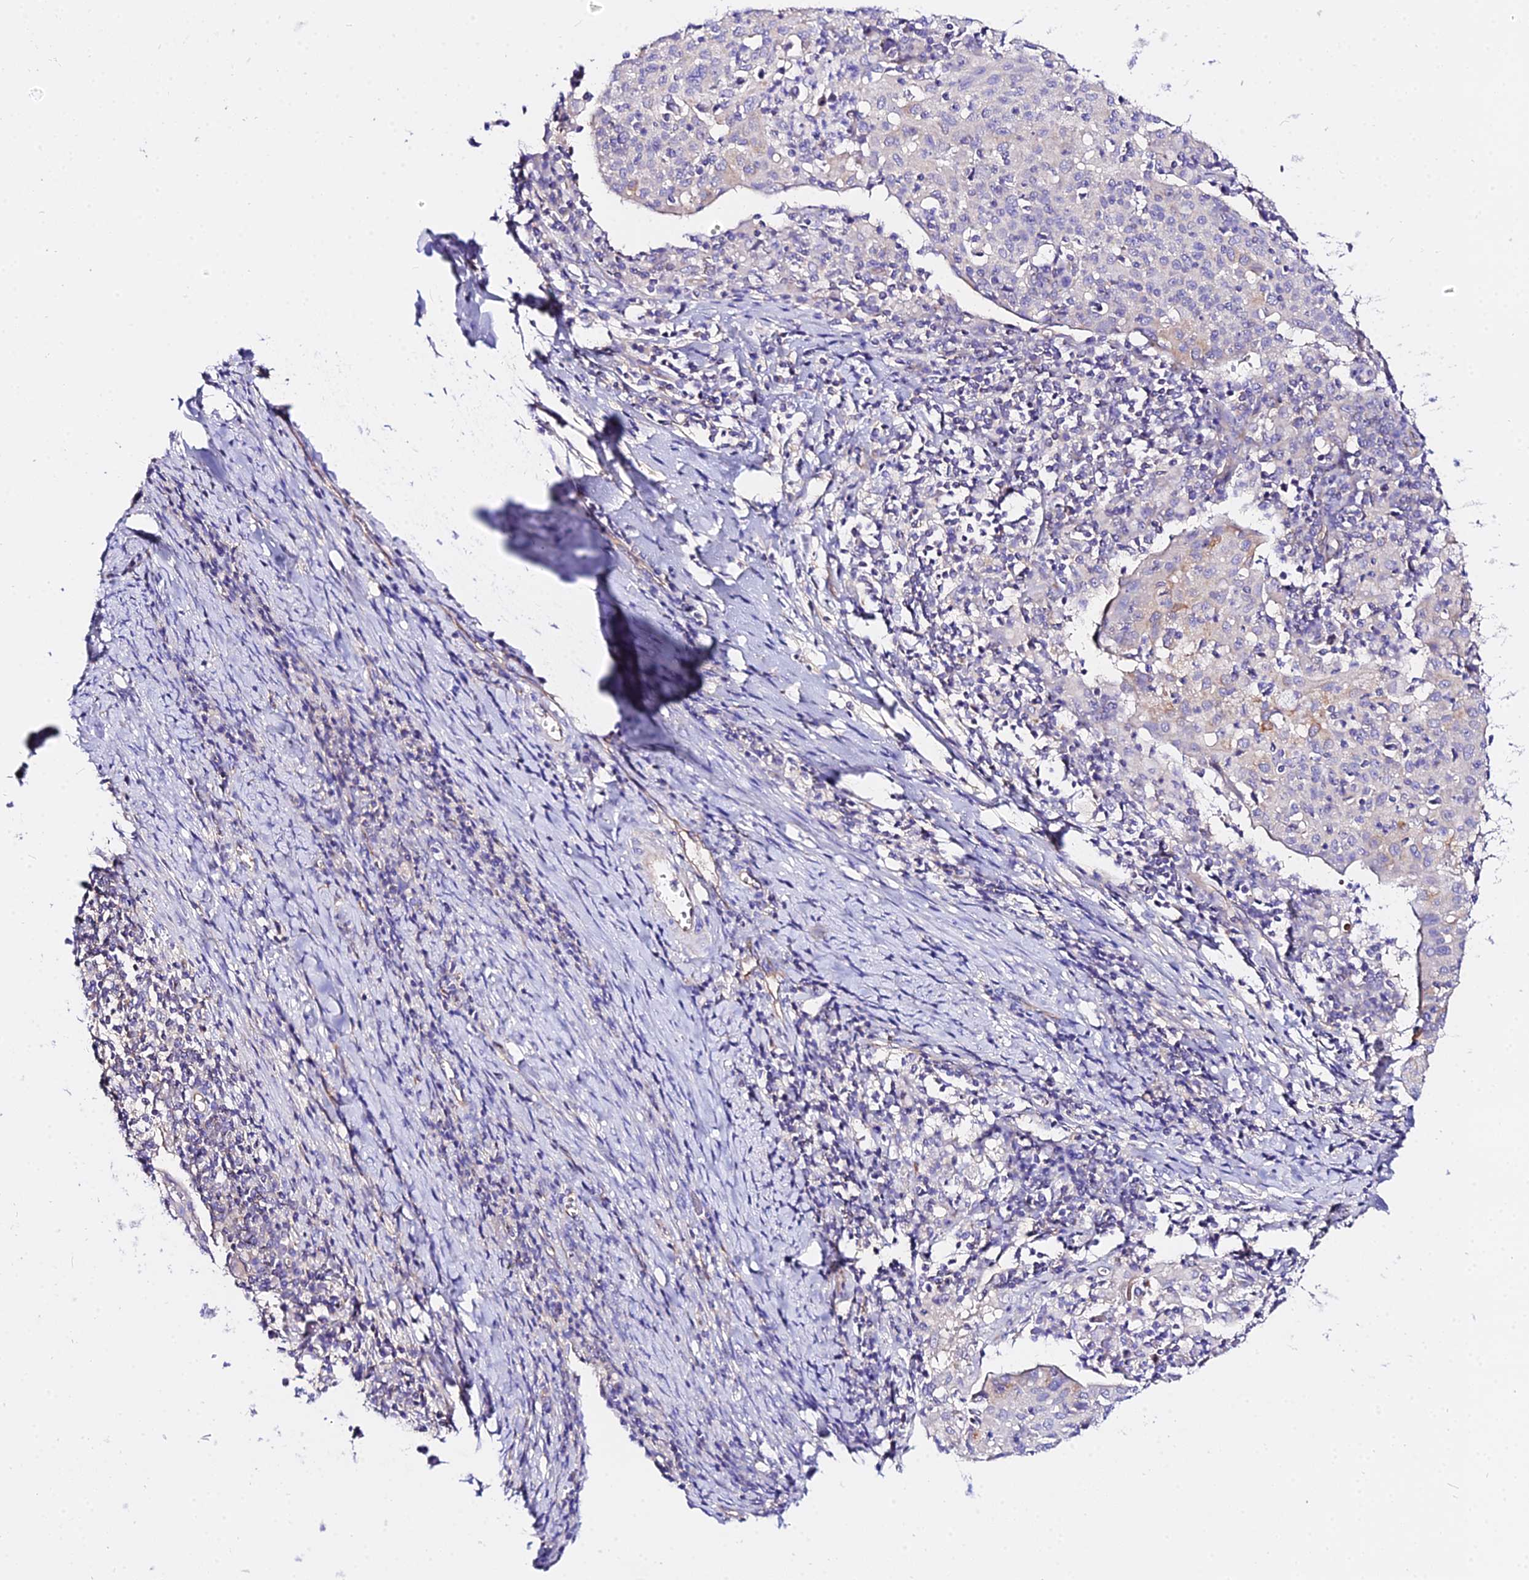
{"staining": {"intensity": "weak", "quantity": "<25%", "location": "cytoplasmic/membranous"}, "tissue": "cervical cancer", "cell_type": "Tumor cells", "image_type": "cancer", "snomed": [{"axis": "morphology", "description": "Squamous cell carcinoma, NOS"}, {"axis": "topography", "description": "Cervix"}], "caption": "IHC photomicrograph of human cervical cancer (squamous cell carcinoma) stained for a protein (brown), which shows no positivity in tumor cells.", "gene": "DAW1", "patient": {"sex": "female", "age": 52}}